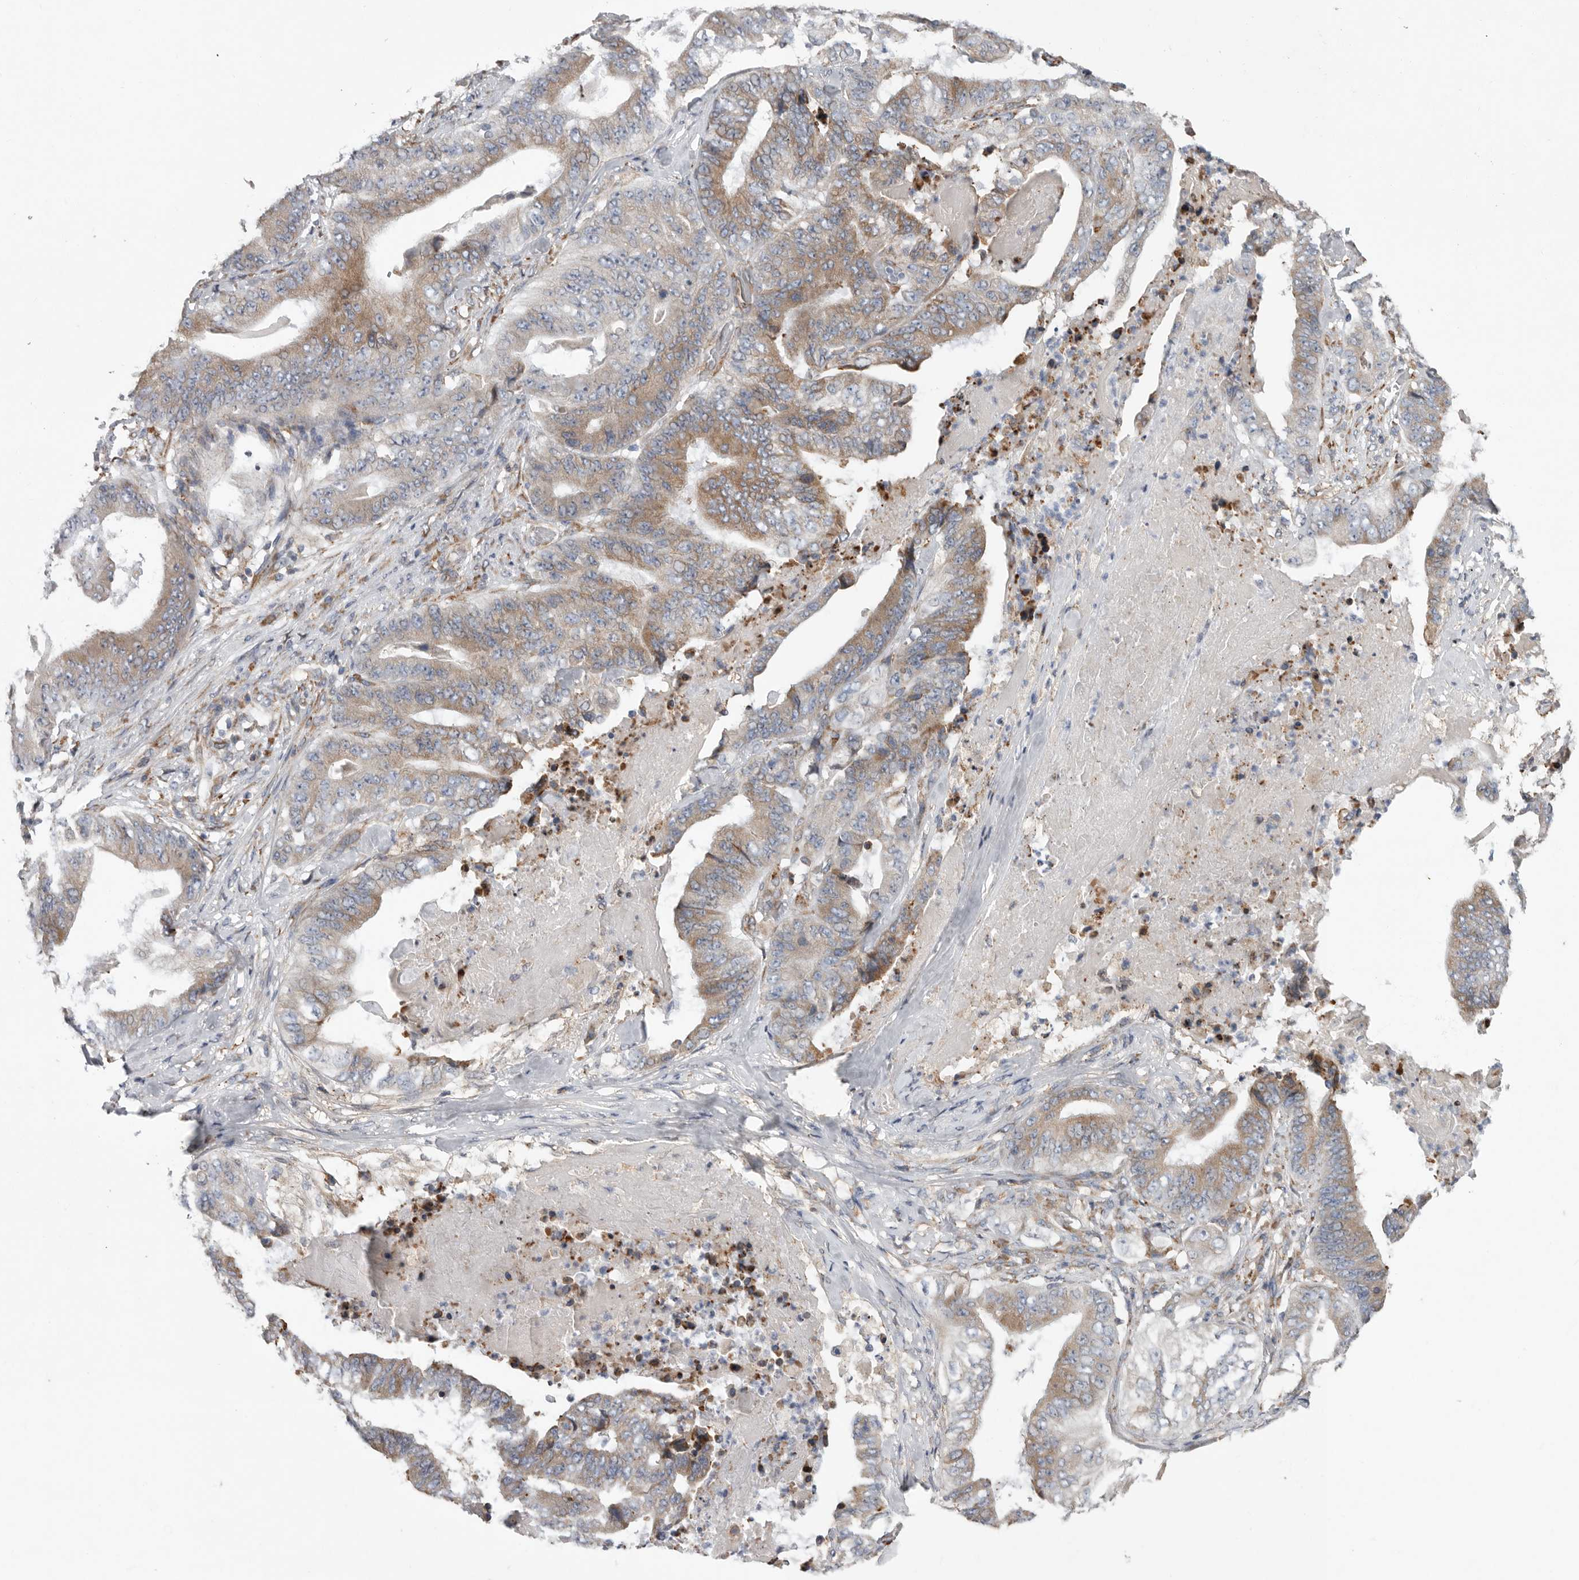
{"staining": {"intensity": "moderate", "quantity": ">75%", "location": "cytoplasmic/membranous"}, "tissue": "stomach cancer", "cell_type": "Tumor cells", "image_type": "cancer", "snomed": [{"axis": "morphology", "description": "Adenocarcinoma, NOS"}, {"axis": "topography", "description": "Stomach"}], "caption": "Stomach adenocarcinoma stained with DAB (3,3'-diaminobenzidine) immunohistochemistry (IHC) shows medium levels of moderate cytoplasmic/membranous expression in approximately >75% of tumor cells.", "gene": "GANAB", "patient": {"sex": "female", "age": 73}}